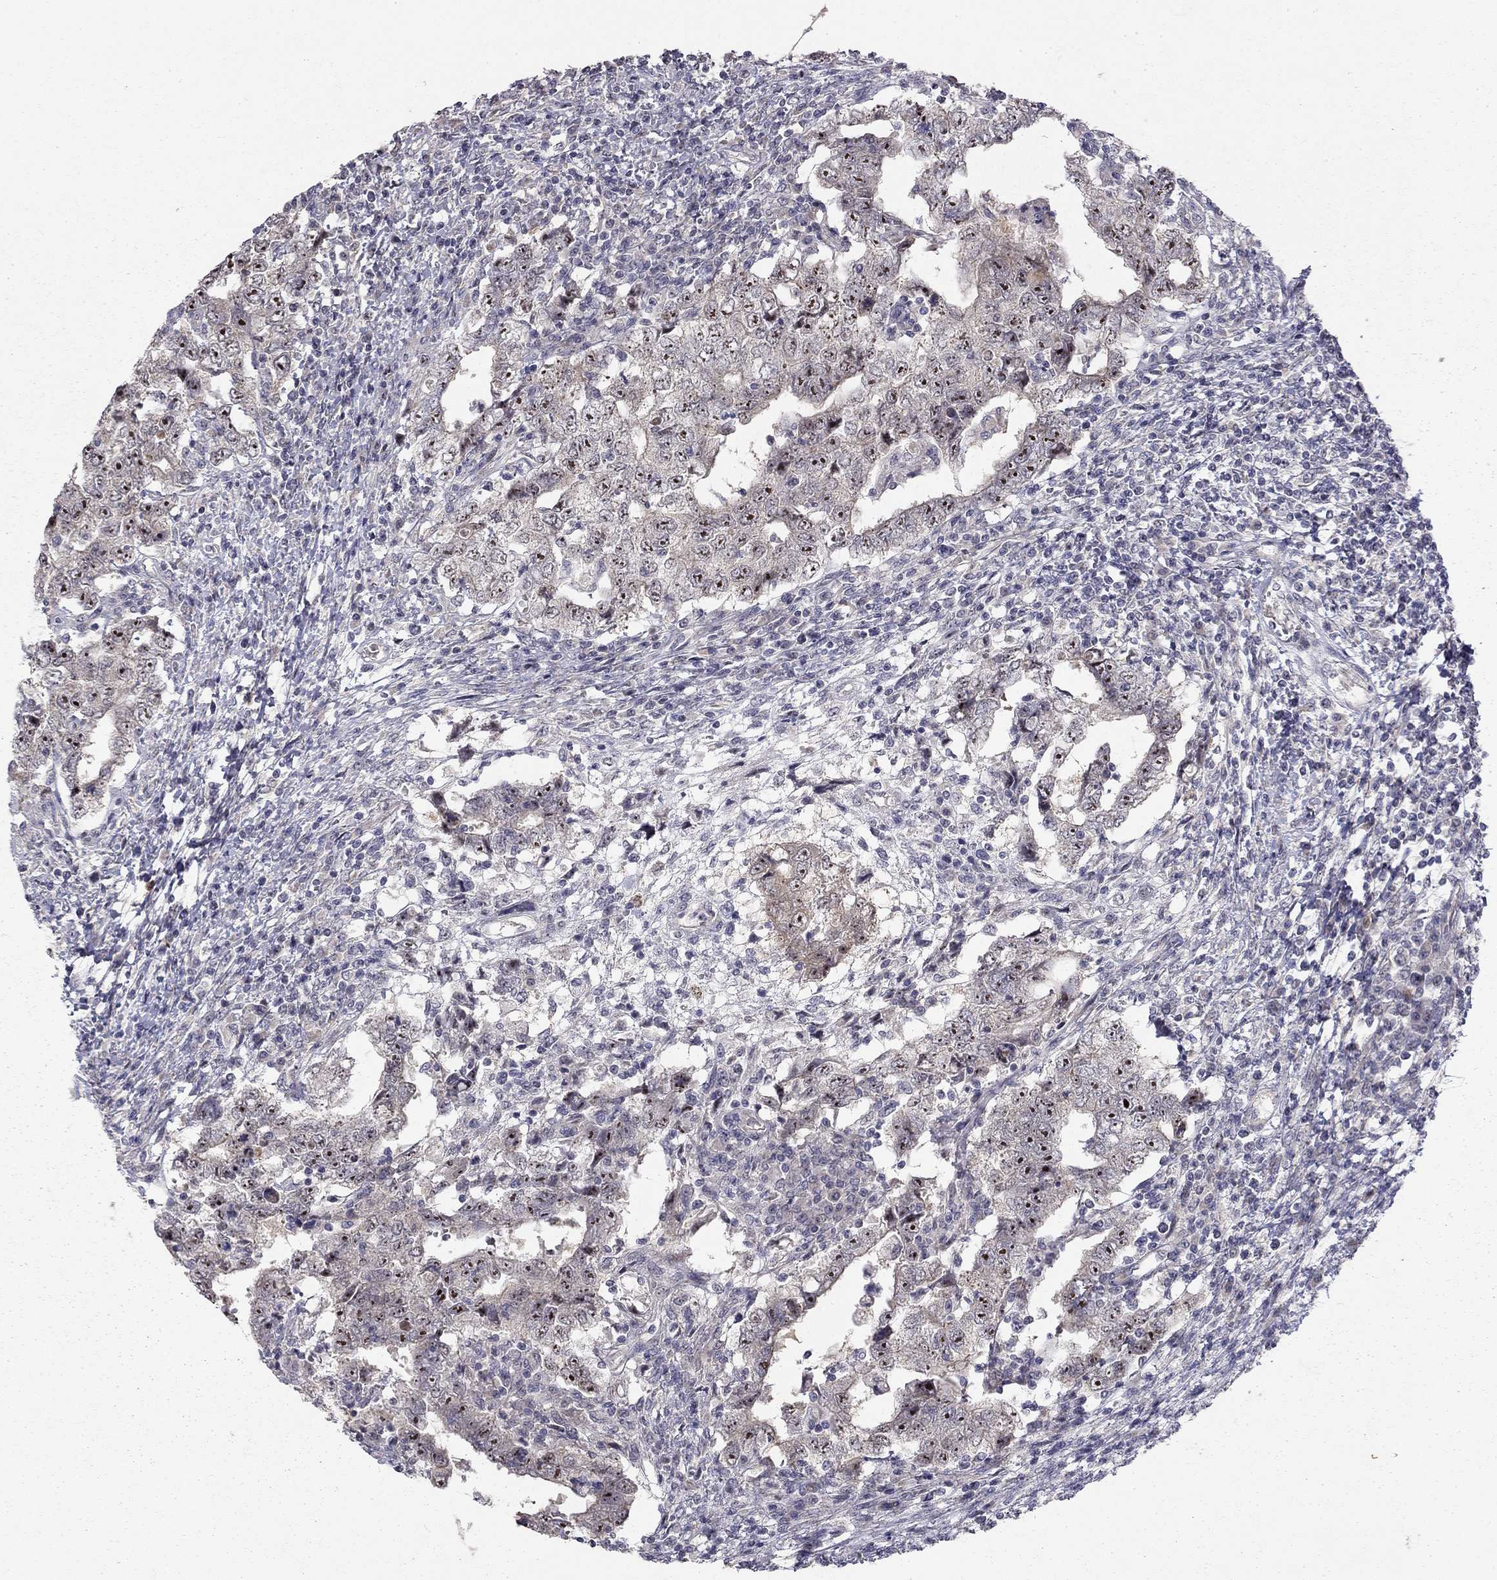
{"staining": {"intensity": "moderate", "quantity": "25%-75%", "location": "nuclear"}, "tissue": "testis cancer", "cell_type": "Tumor cells", "image_type": "cancer", "snomed": [{"axis": "morphology", "description": "Carcinoma, Embryonal, NOS"}, {"axis": "topography", "description": "Testis"}], "caption": "Testis embryonal carcinoma stained for a protein (brown) exhibits moderate nuclear positive staining in approximately 25%-75% of tumor cells.", "gene": "STXBP6", "patient": {"sex": "male", "age": 26}}